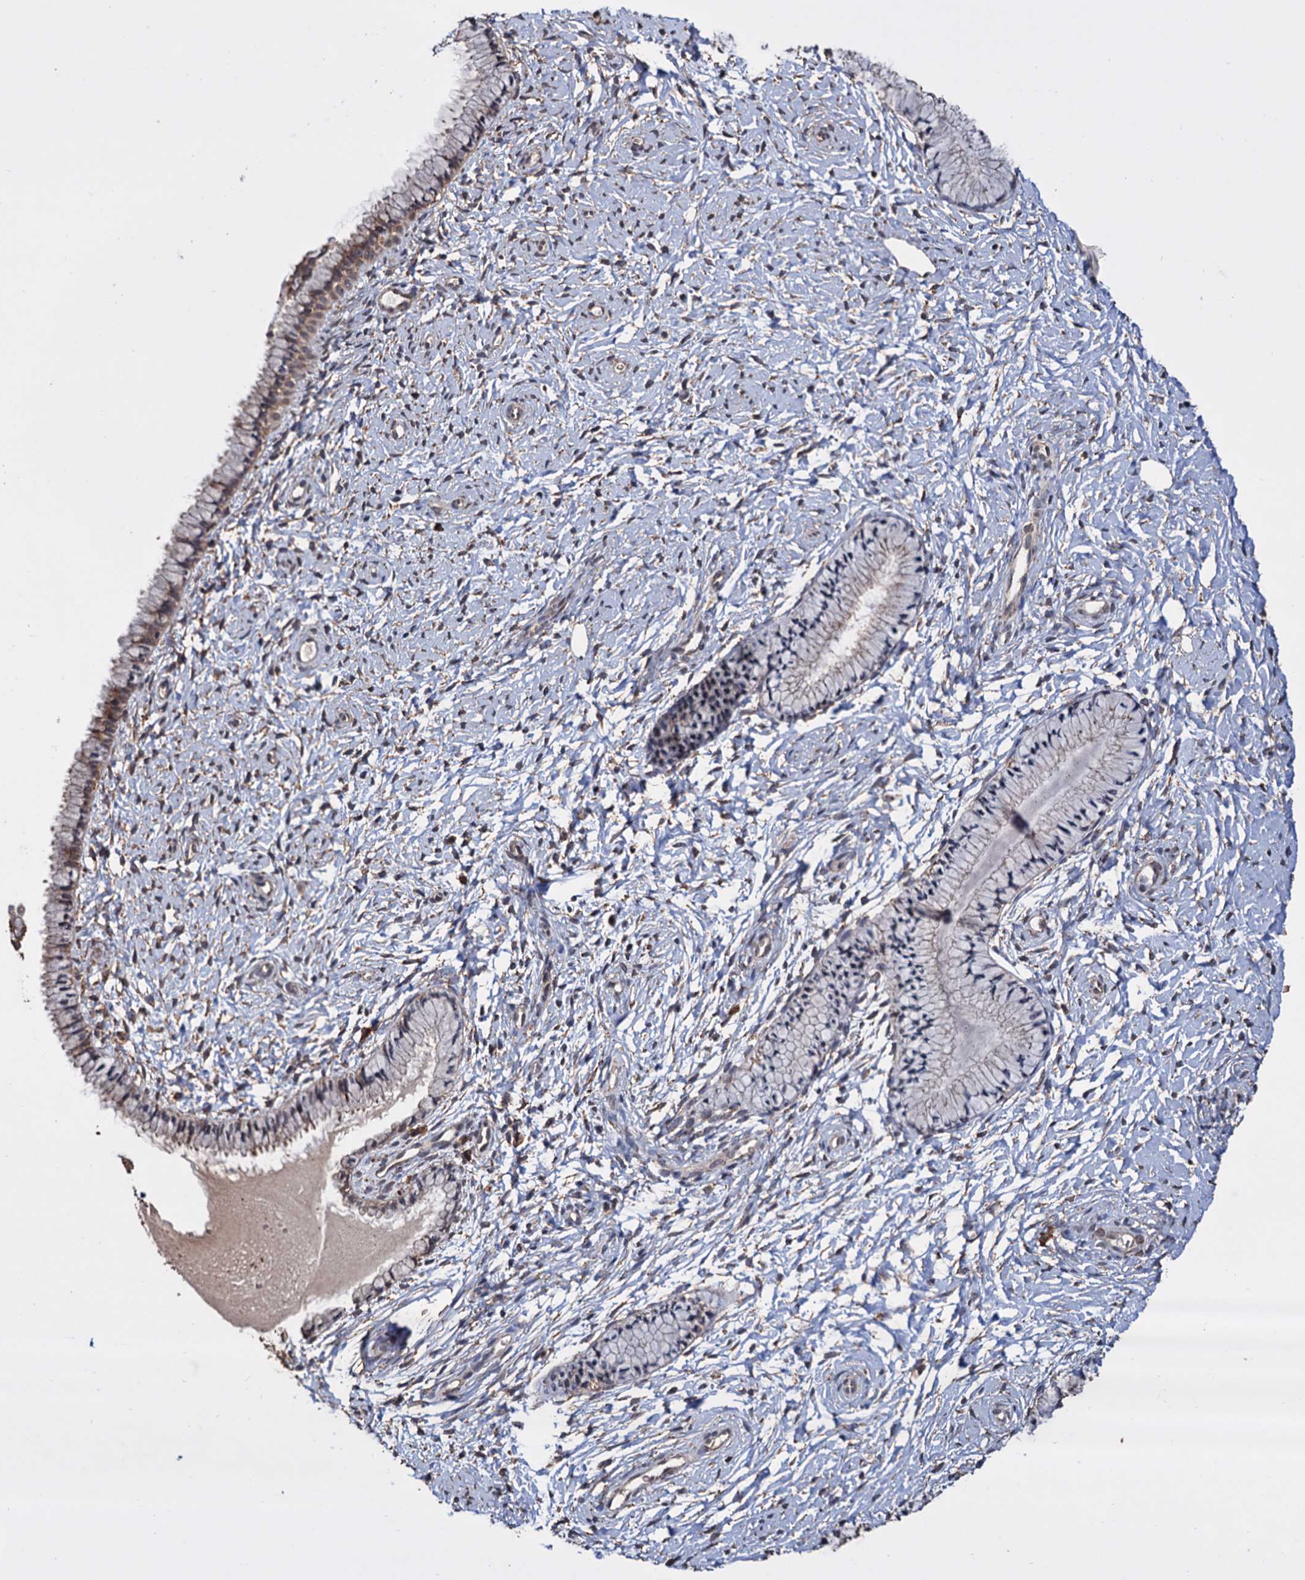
{"staining": {"intensity": "weak", "quantity": "25%-75%", "location": "cytoplasmic/membranous"}, "tissue": "cervix", "cell_type": "Glandular cells", "image_type": "normal", "snomed": [{"axis": "morphology", "description": "Normal tissue, NOS"}, {"axis": "topography", "description": "Cervix"}], "caption": "Weak cytoplasmic/membranous protein expression is identified in about 25%-75% of glandular cells in cervix. The staining was performed using DAB (3,3'-diaminobenzidine) to visualize the protein expression in brown, while the nuclei were stained in blue with hematoxylin (Magnification: 20x).", "gene": "TBC1D12", "patient": {"sex": "female", "age": 33}}